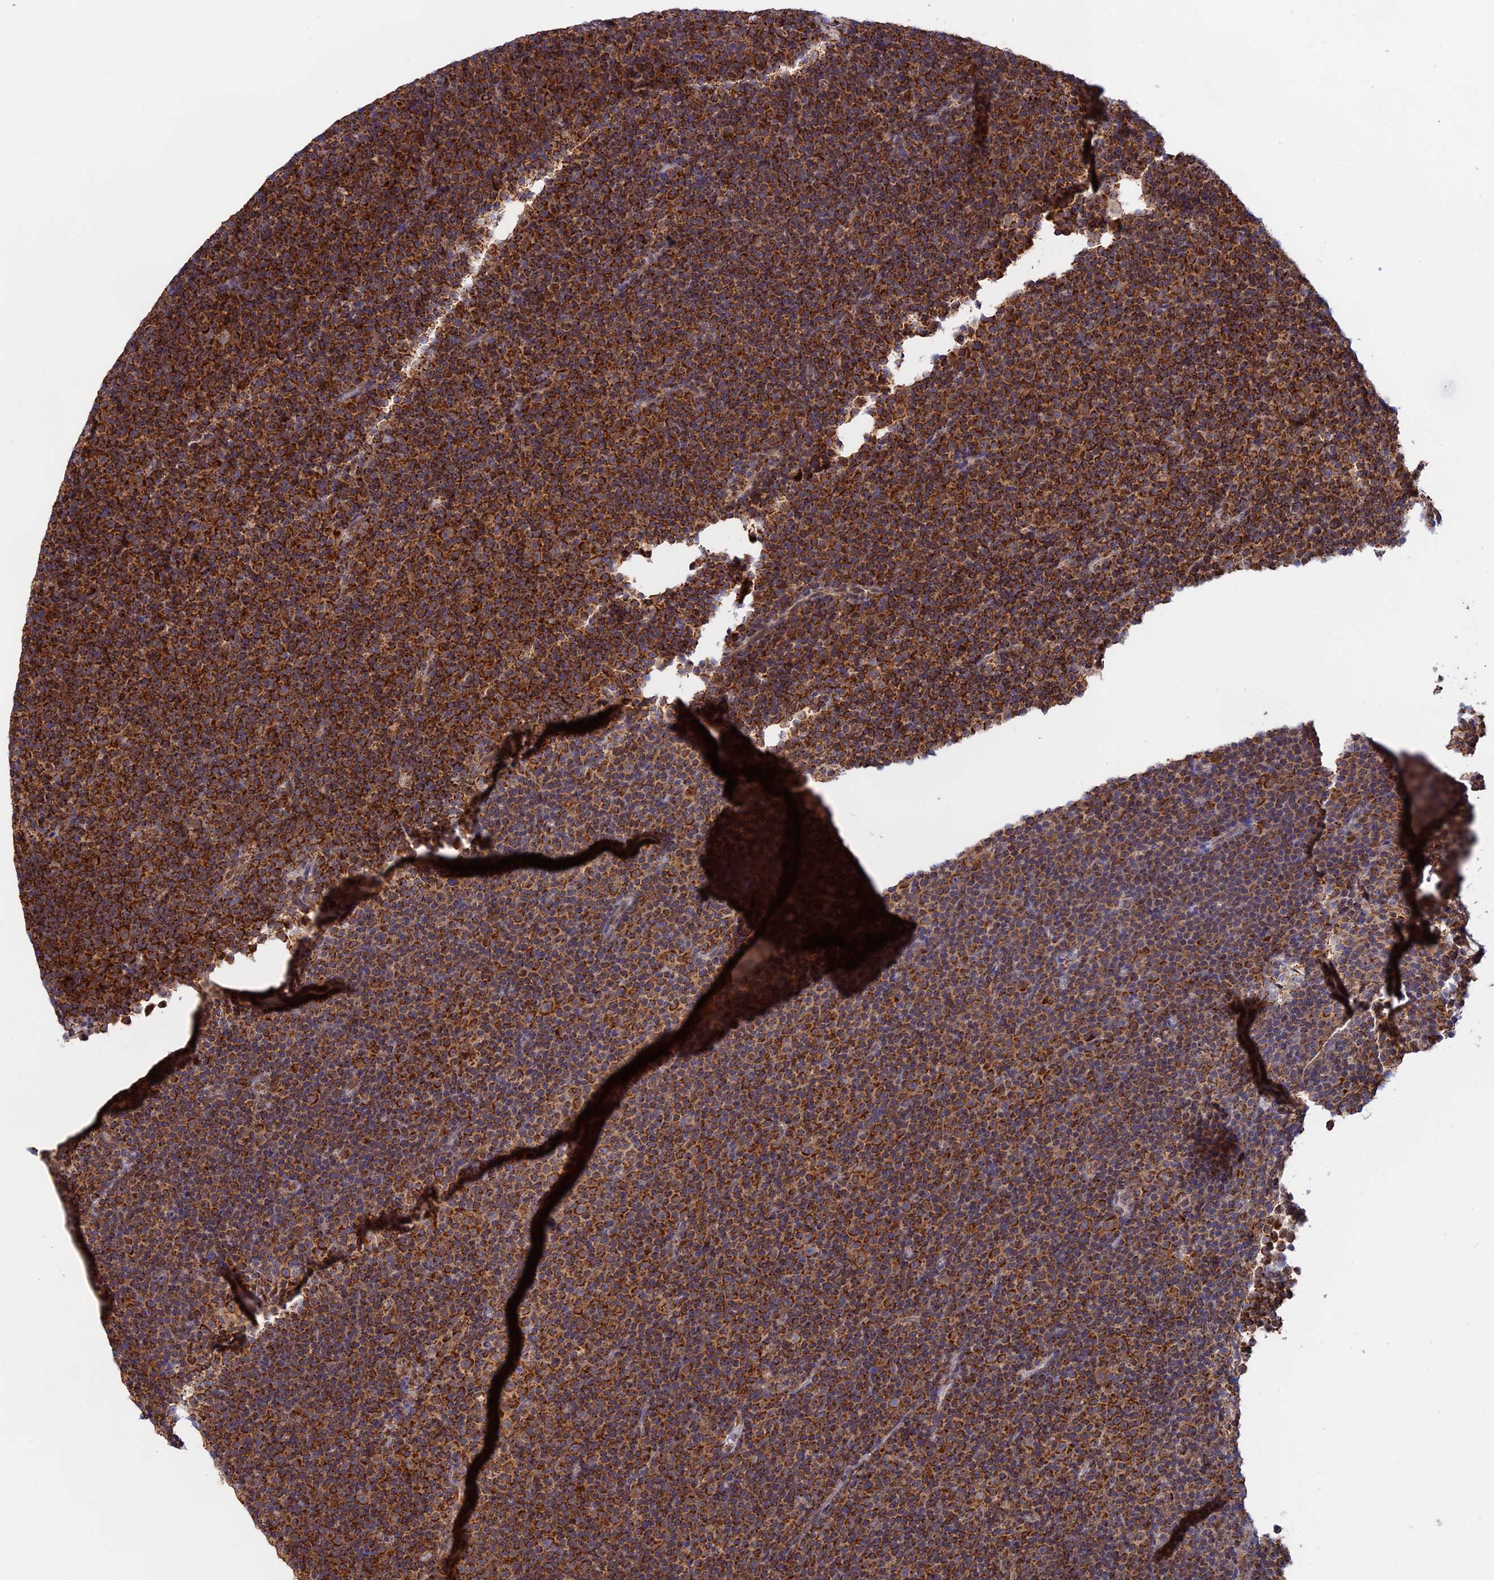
{"staining": {"intensity": "strong", "quantity": ">75%", "location": "cytoplasmic/membranous"}, "tissue": "lymphoma", "cell_type": "Tumor cells", "image_type": "cancer", "snomed": [{"axis": "morphology", "description": "Malignant lymphoma, non-Hodgkin's type, Low grade"}, {"axis": "topography", "description": "Lymph node"}], "caption": "Low-grade malignant lymphoma, non-Hodgkin's type stained for a protein shows strong cytoplasmic/membranous positivity in tumor cells.", "gene": "CDC16", "patient": {"sex": "female", "age": 67}}